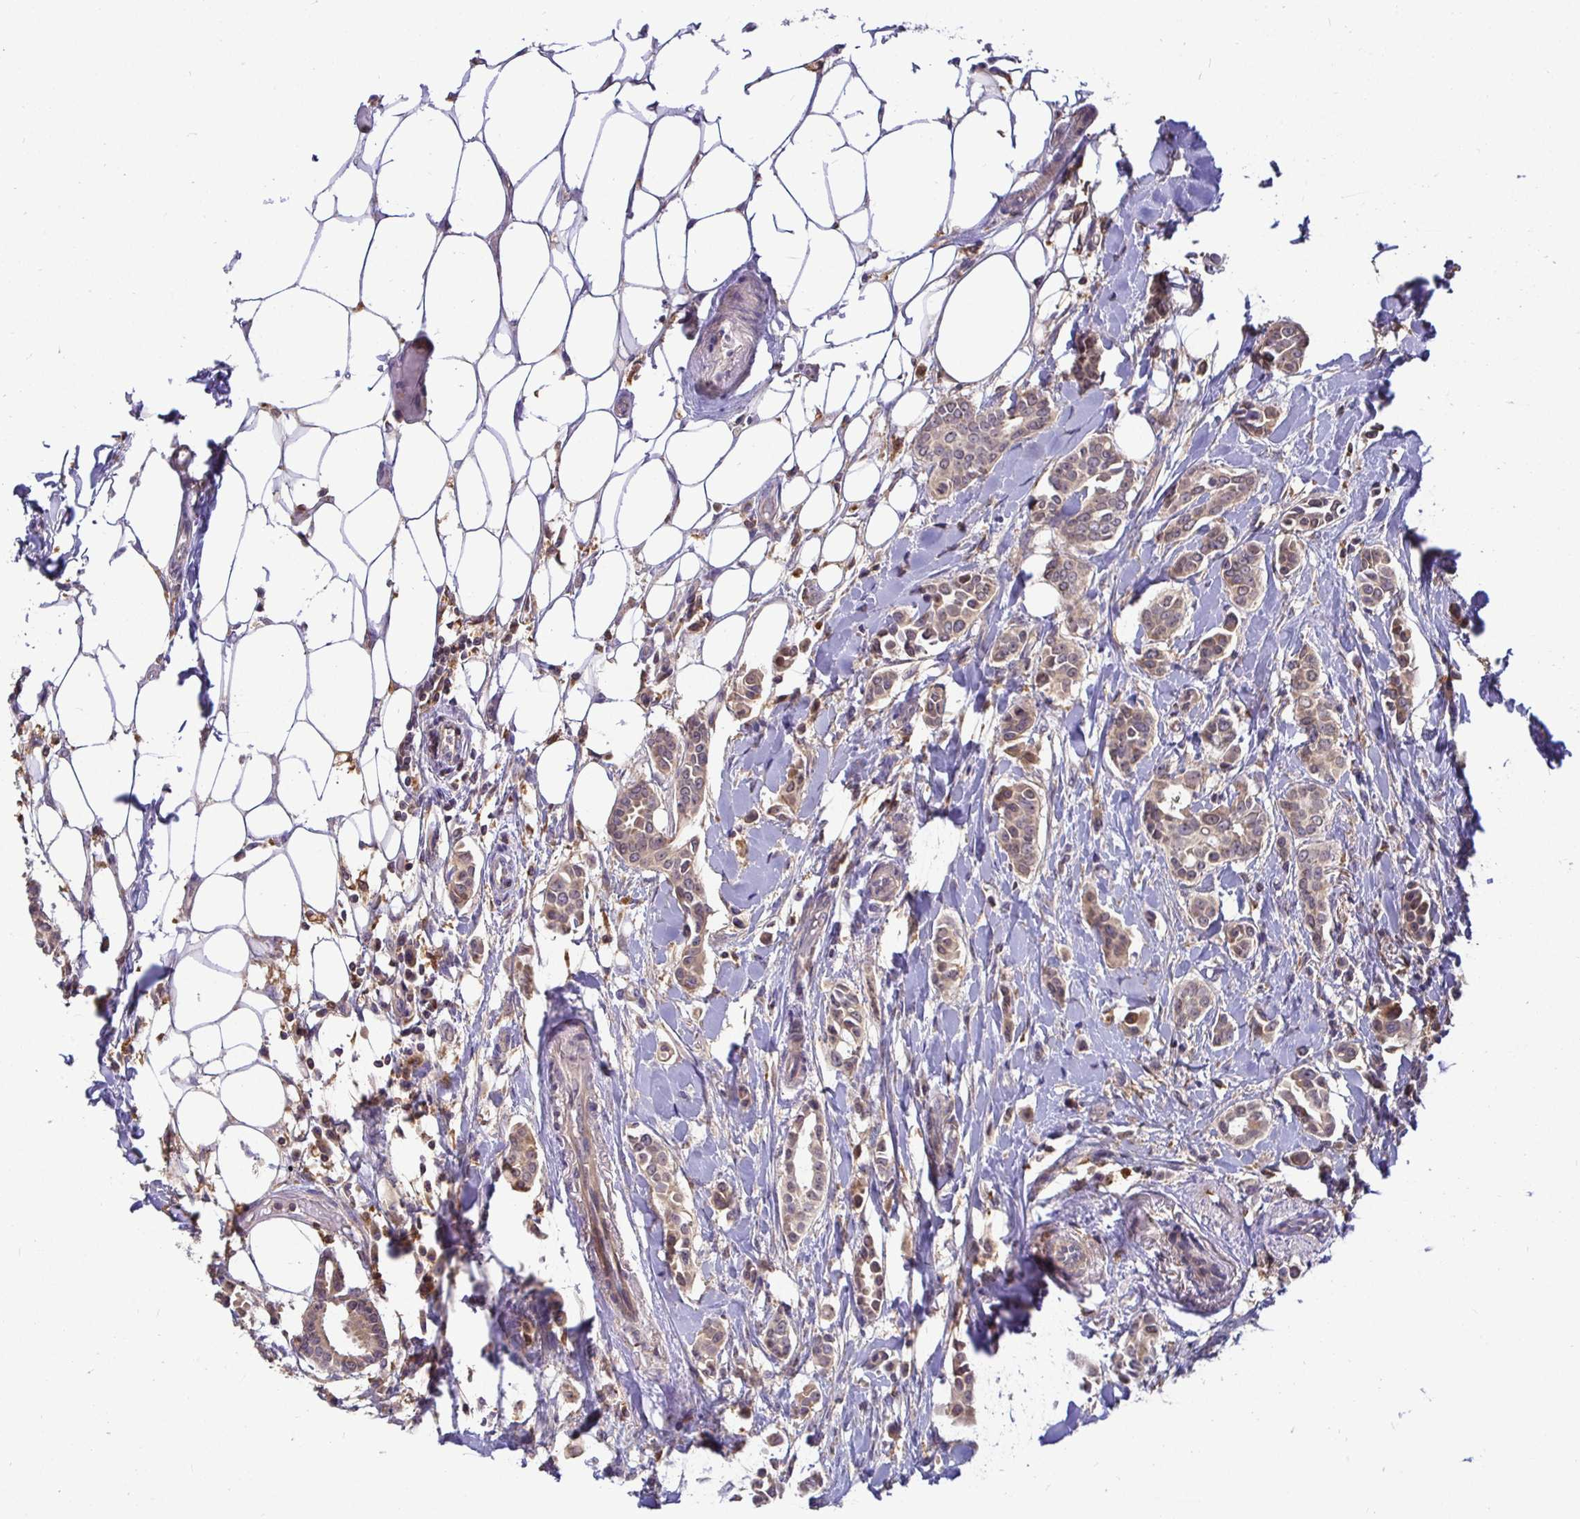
{"staining": {"intensity": "weak", "quantity": ">75%", "location": "cytoplasmic/membranous"}, "tissue": "breast cancer", "cell_type": "Tumor cells", "image_type": "cancer", "snomed": [{"axis": "morphology", "description": "Duct carcinoma"}, {"axis": "topography", "description": "Breast"}], "caption": "Breast cancer (intraductal carcinoma) stained with immunohistochemistry (IHC) displays weak cytoplasmic/membranous expression in about >75% of tumor cells. The staining is performed using DAB (3,3'-diaminobenzidine) brown chromogen to label protein expression. The nuclei are counter-stained blue using hematoxylin.", "gene": "ATP6V1F", "patient": {"sex": "female", "age": 64}}